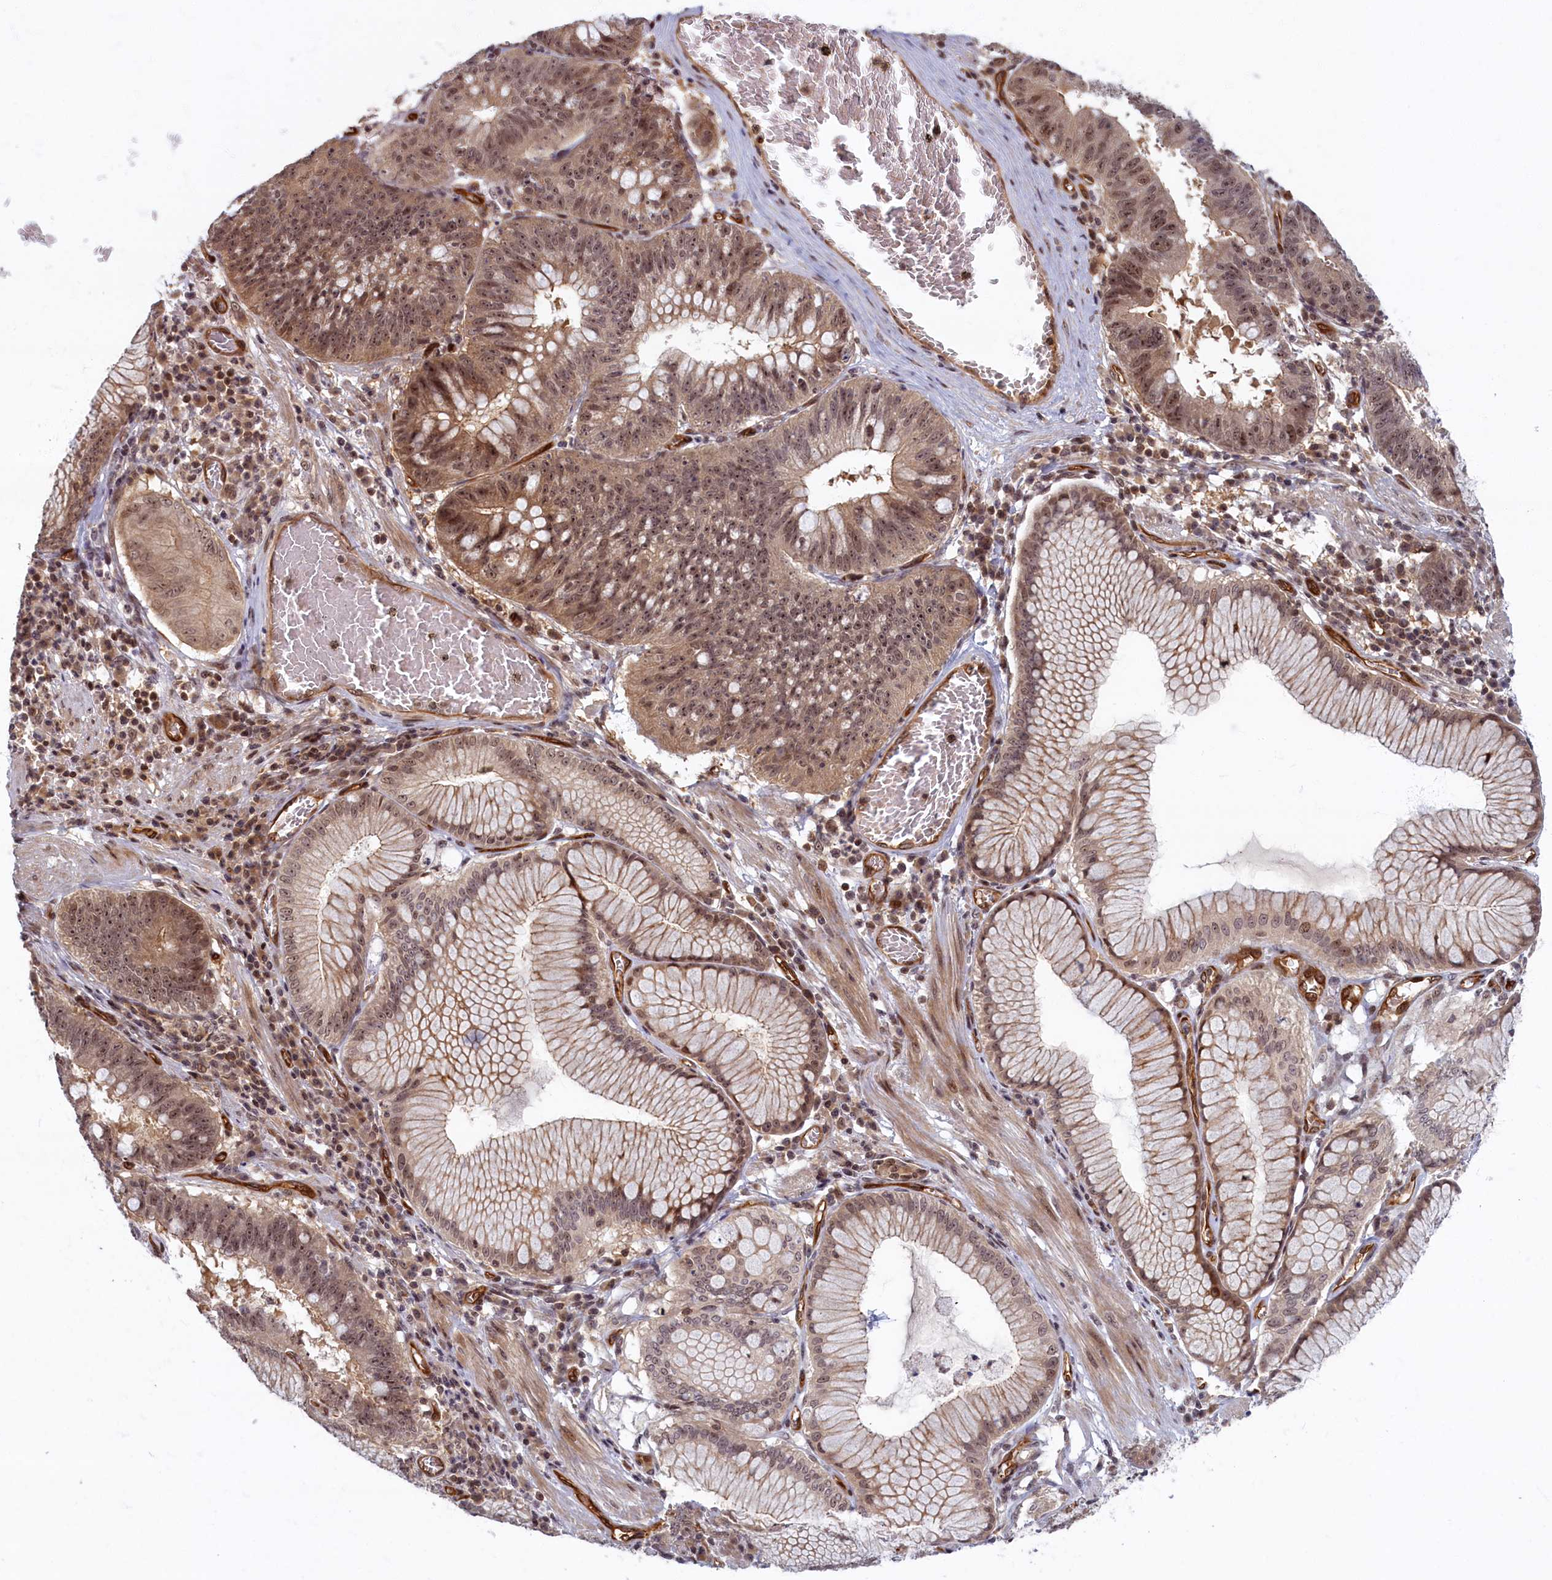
{"staining": {"intensity": "moderate", "quantity": ">75%", "location": "cytoplasmic/membranous,nuclear"}, "tissue": "stomach cancer", "cell_type": "Tumor cells", "image_type": "cancer", "snomed": [{"axis": "morphology", "description": "Adenocarcinoma, NOS"}, {"axis": "topography", "description": "Stomach"}], "caption": "The micrograph demonstrates immunohistochemical staining of adenocarcinoma (stomach). There is moderate cytoplasmic/membranous and nuclear expression is appreciated in about >75% of tumor cells. Using DAB (3,3'-diaminobenzidine) (brown) and hematoxylin (blue) stains, captured at high magnification using brightfield microscopy.", "gene": "SNRK", "patient": {"sex": "male", "age": 59}}